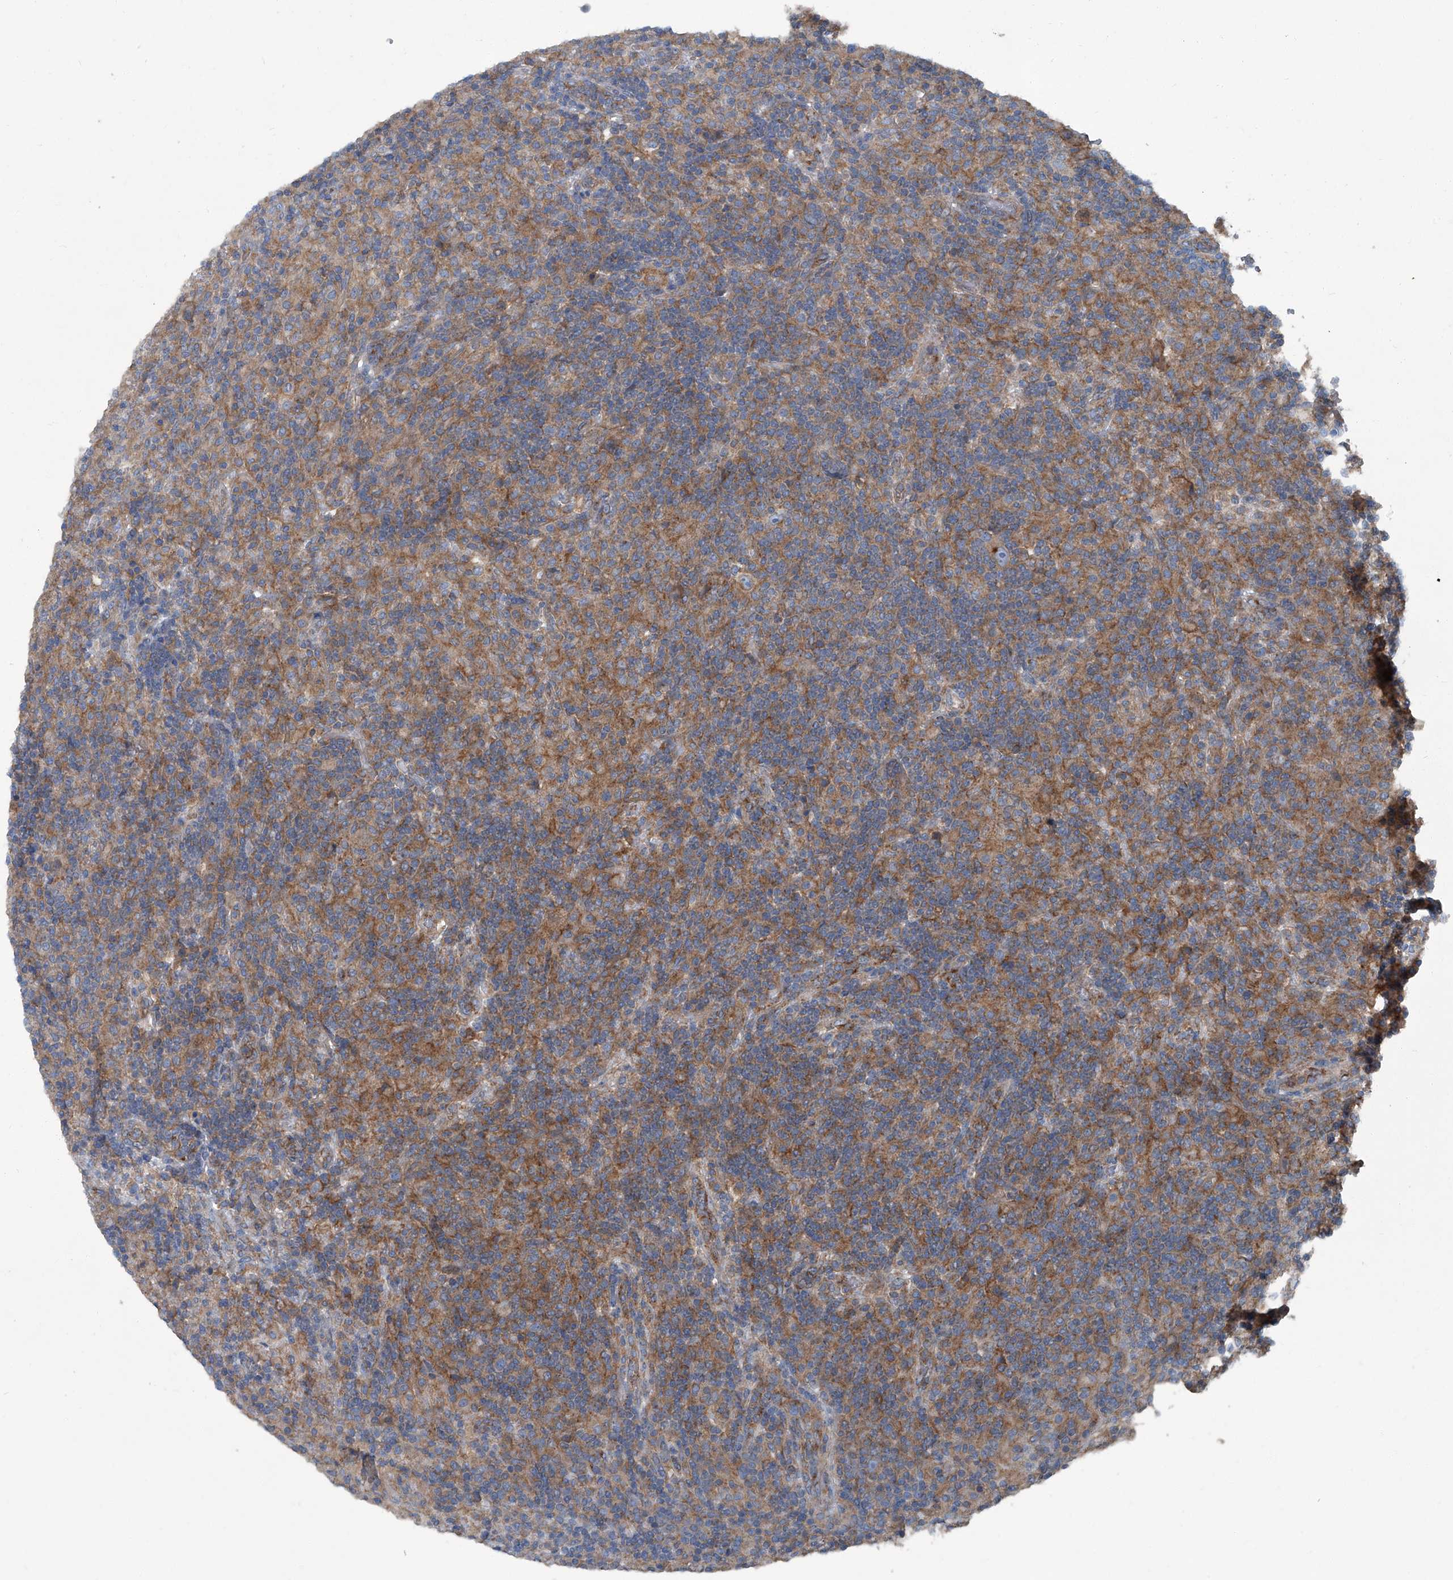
{"staining": {"intensity": "weak", "quantity": "25%-75%", "location": "cytoplasmic/membranous"}, "tissue": "lymphoma", "cell_type": "Tumor cells", "image_type": "cancer", "snomed": [{"axis": "morphology", "description": "Hodgkin's disease, NOS"}, {"axis": "topography", "description": "Lymph node"}], "caption": "Tumor cells exhibit low levels of weak cytoplasmic/membranous positivity in approximately 25%-75% of cells in human Hodgkin's disease.", "gene": "PIGH", "patient": {"sex": "male", "age": 70}}